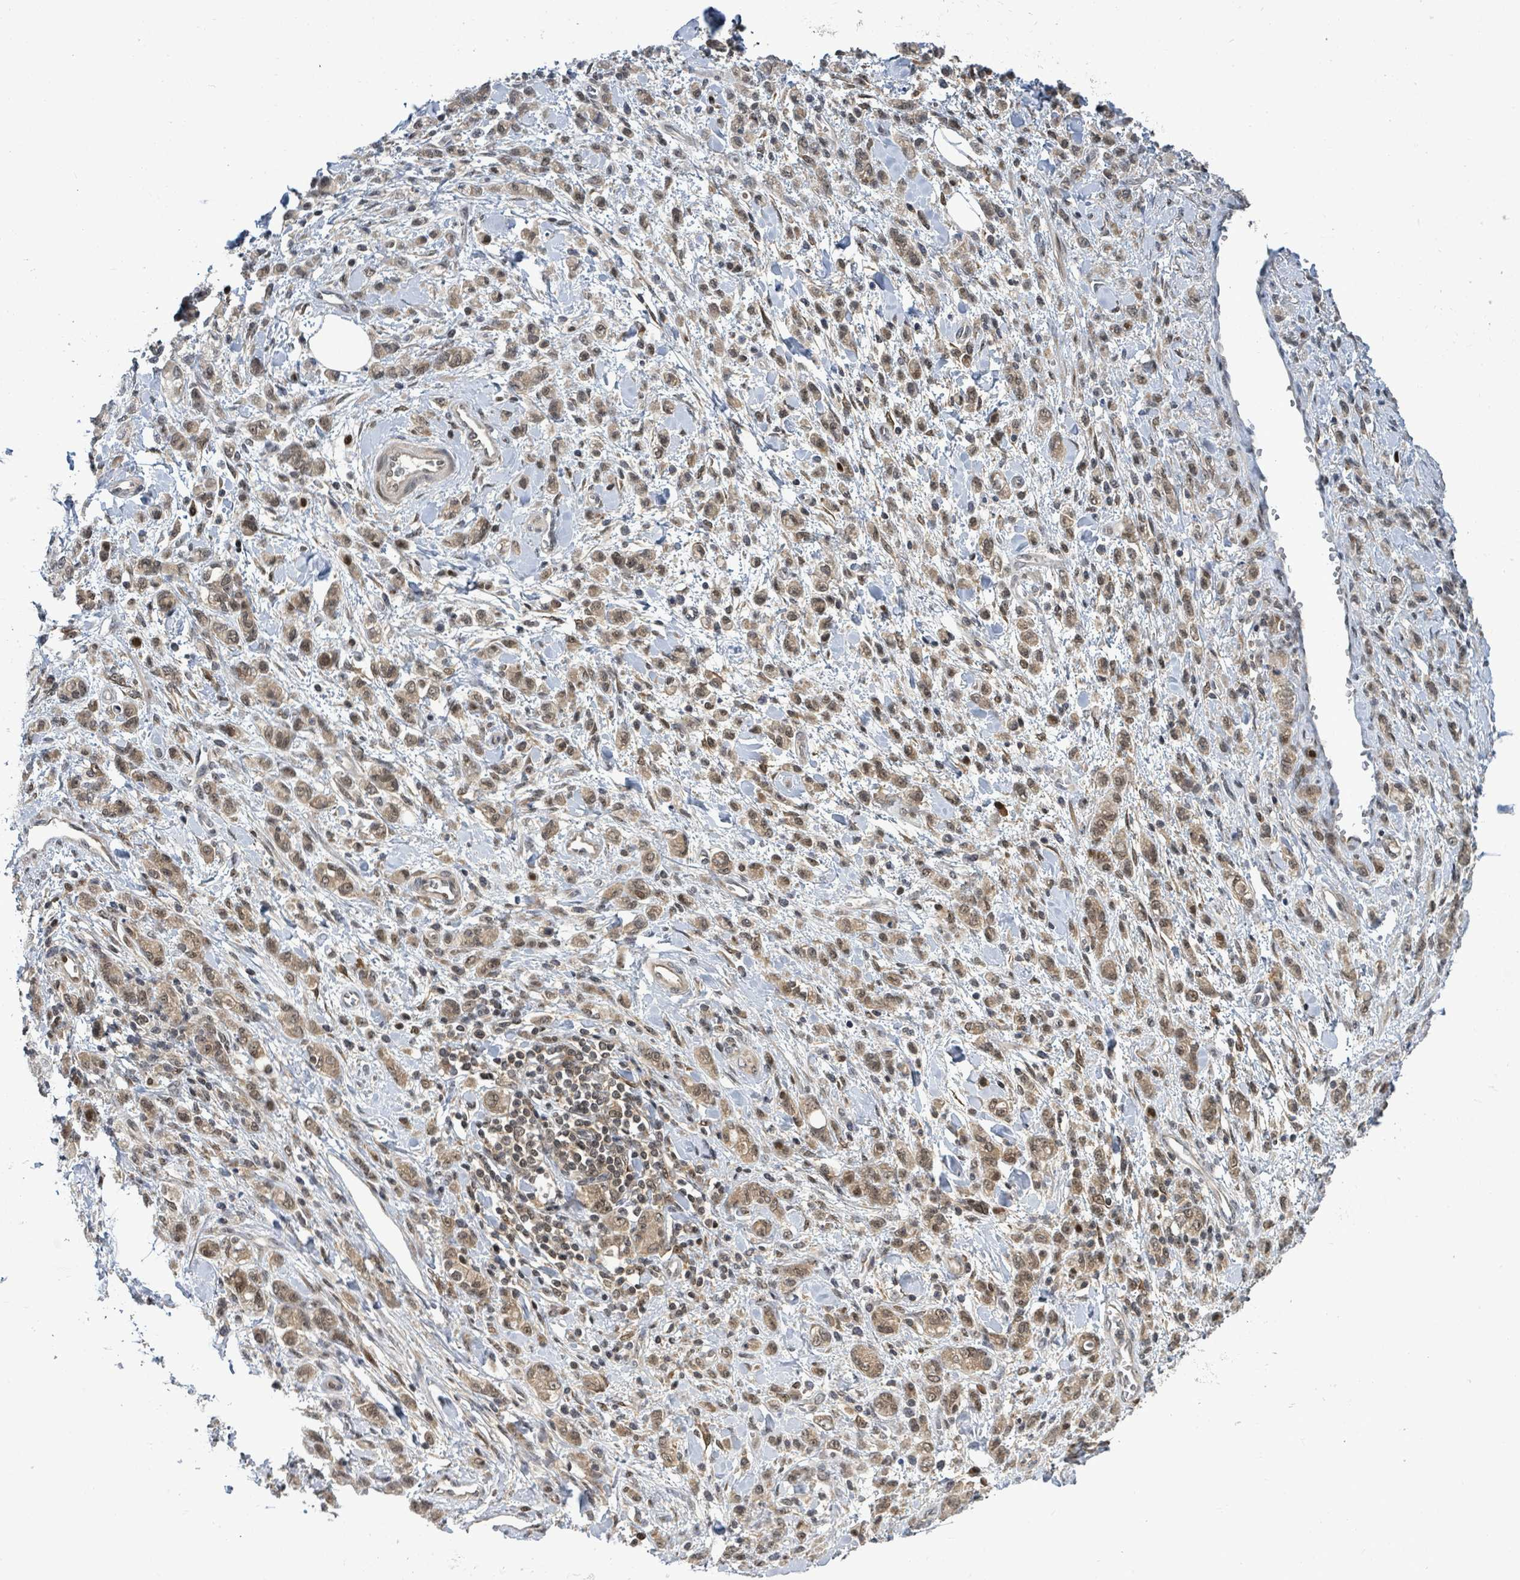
{"staining": {"intensity": "moderate", "quantity": ">75%", "location": "cytoplasmic/membranous,nuclear"}, "tissue": "stomach cancer", "cell_type": "Tumor cells", "image_type": "cancer", "snomed": [{"axis": "morphology", "description": "Adenocarcinoma, NOS"}, {"axis": "topography", "description": "Stomach"}], "caption": "Human stomach adenocarcinoma stained with a brown dye reveals moderate cytoplasmic/membranous and nuclear positive expression in about >75% of tumor cells.", "gene": "FBXO6", "patient": {"sex": "male", "age": 77}}